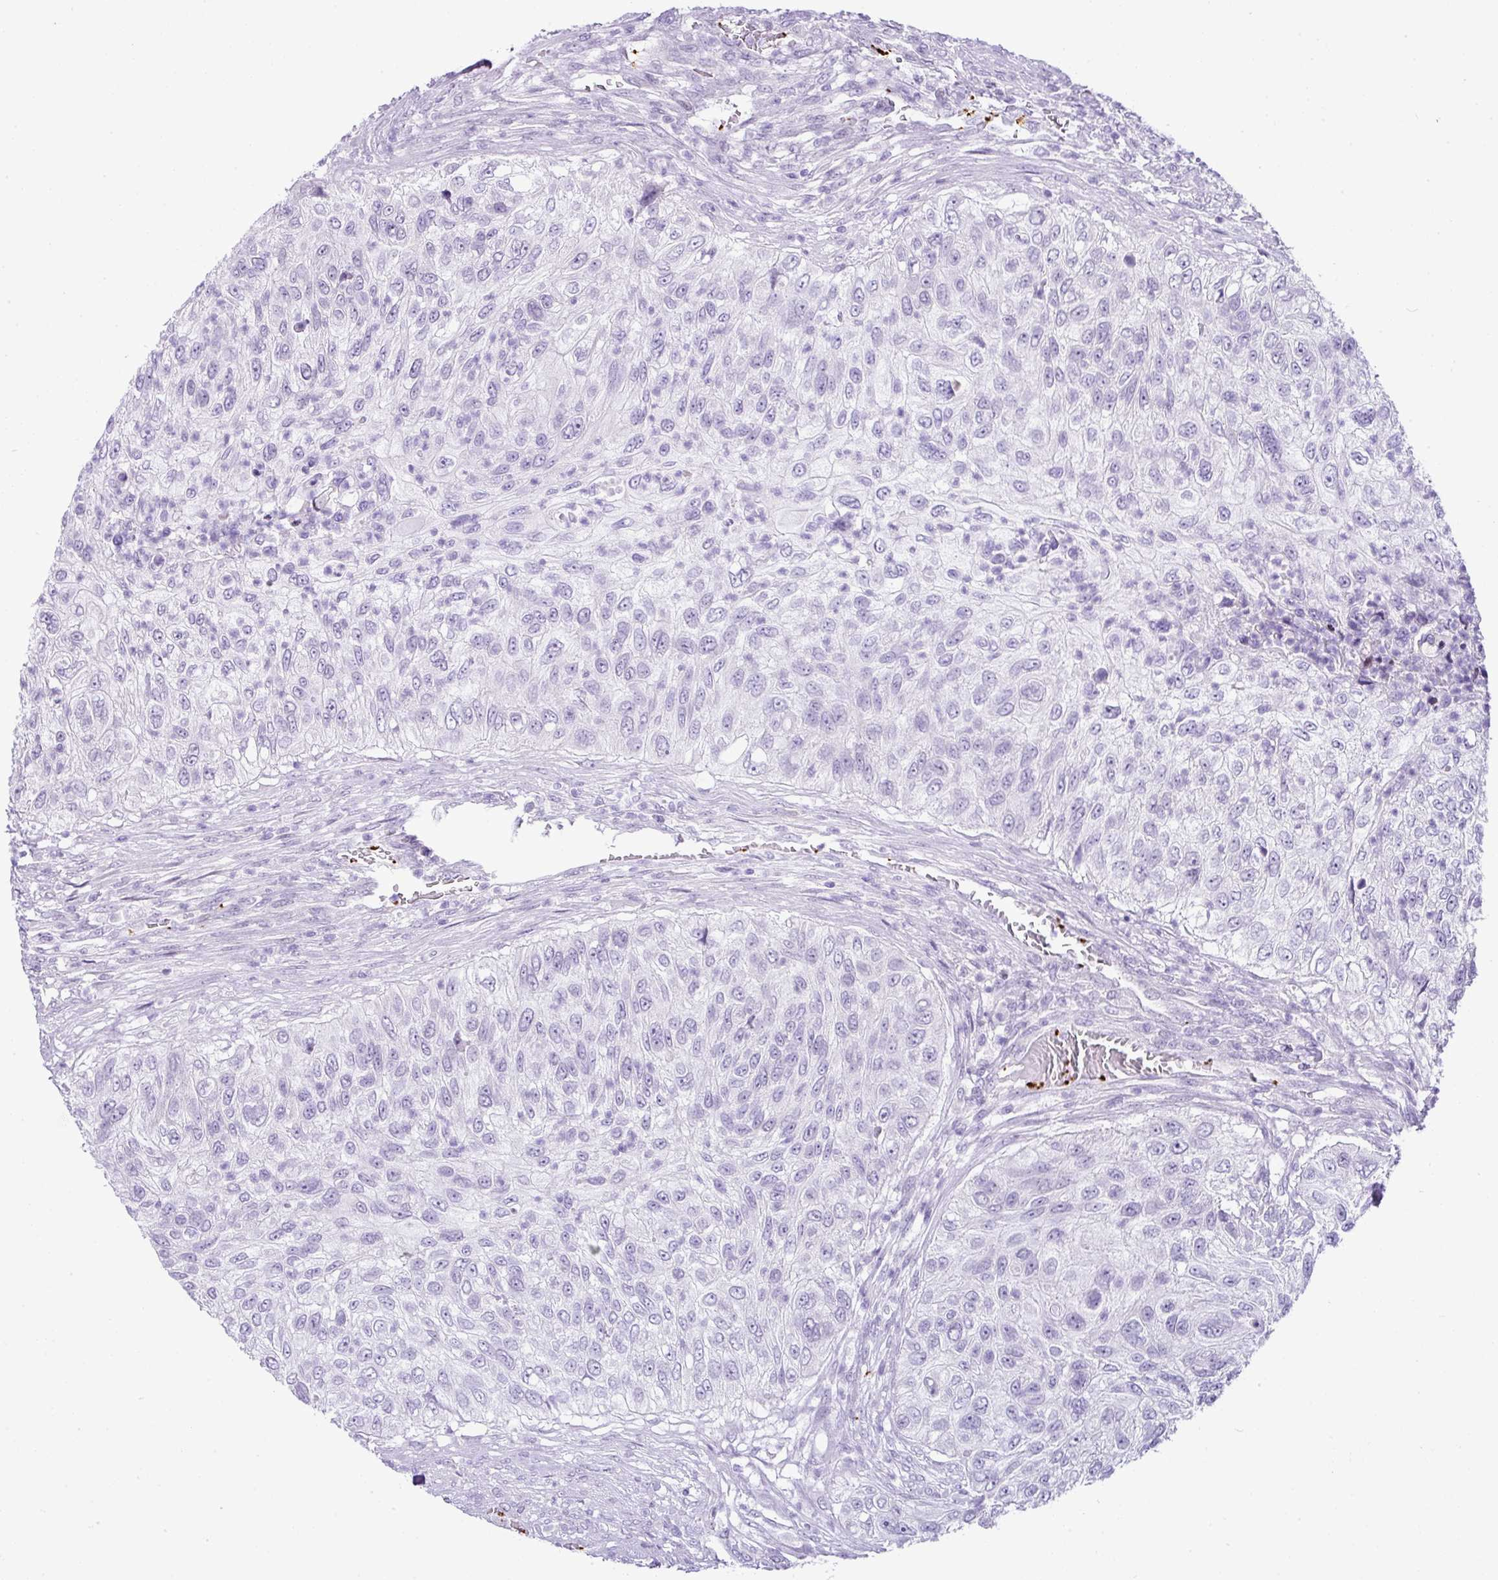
{"staining": {"intensity": "negative", "quantity": "none", "location": "none"}, "tissue": "urothelial cancer", "cell_type": "Tumor cells", "image_type": "cancer", "snomed": [{"axis": "morphology", "description": "Urothelial carcinoma, High grade"}, {"axis": "topography", "description": "Urinary bladder"}], "caption": "This is an immunohistochemistry (IHC) histopathology image of high-grade urothelial carcinoma. There is no positivity in tumor cells.", "gene": "CMTM5", "patient": {"sex": "female", "age": 60}}